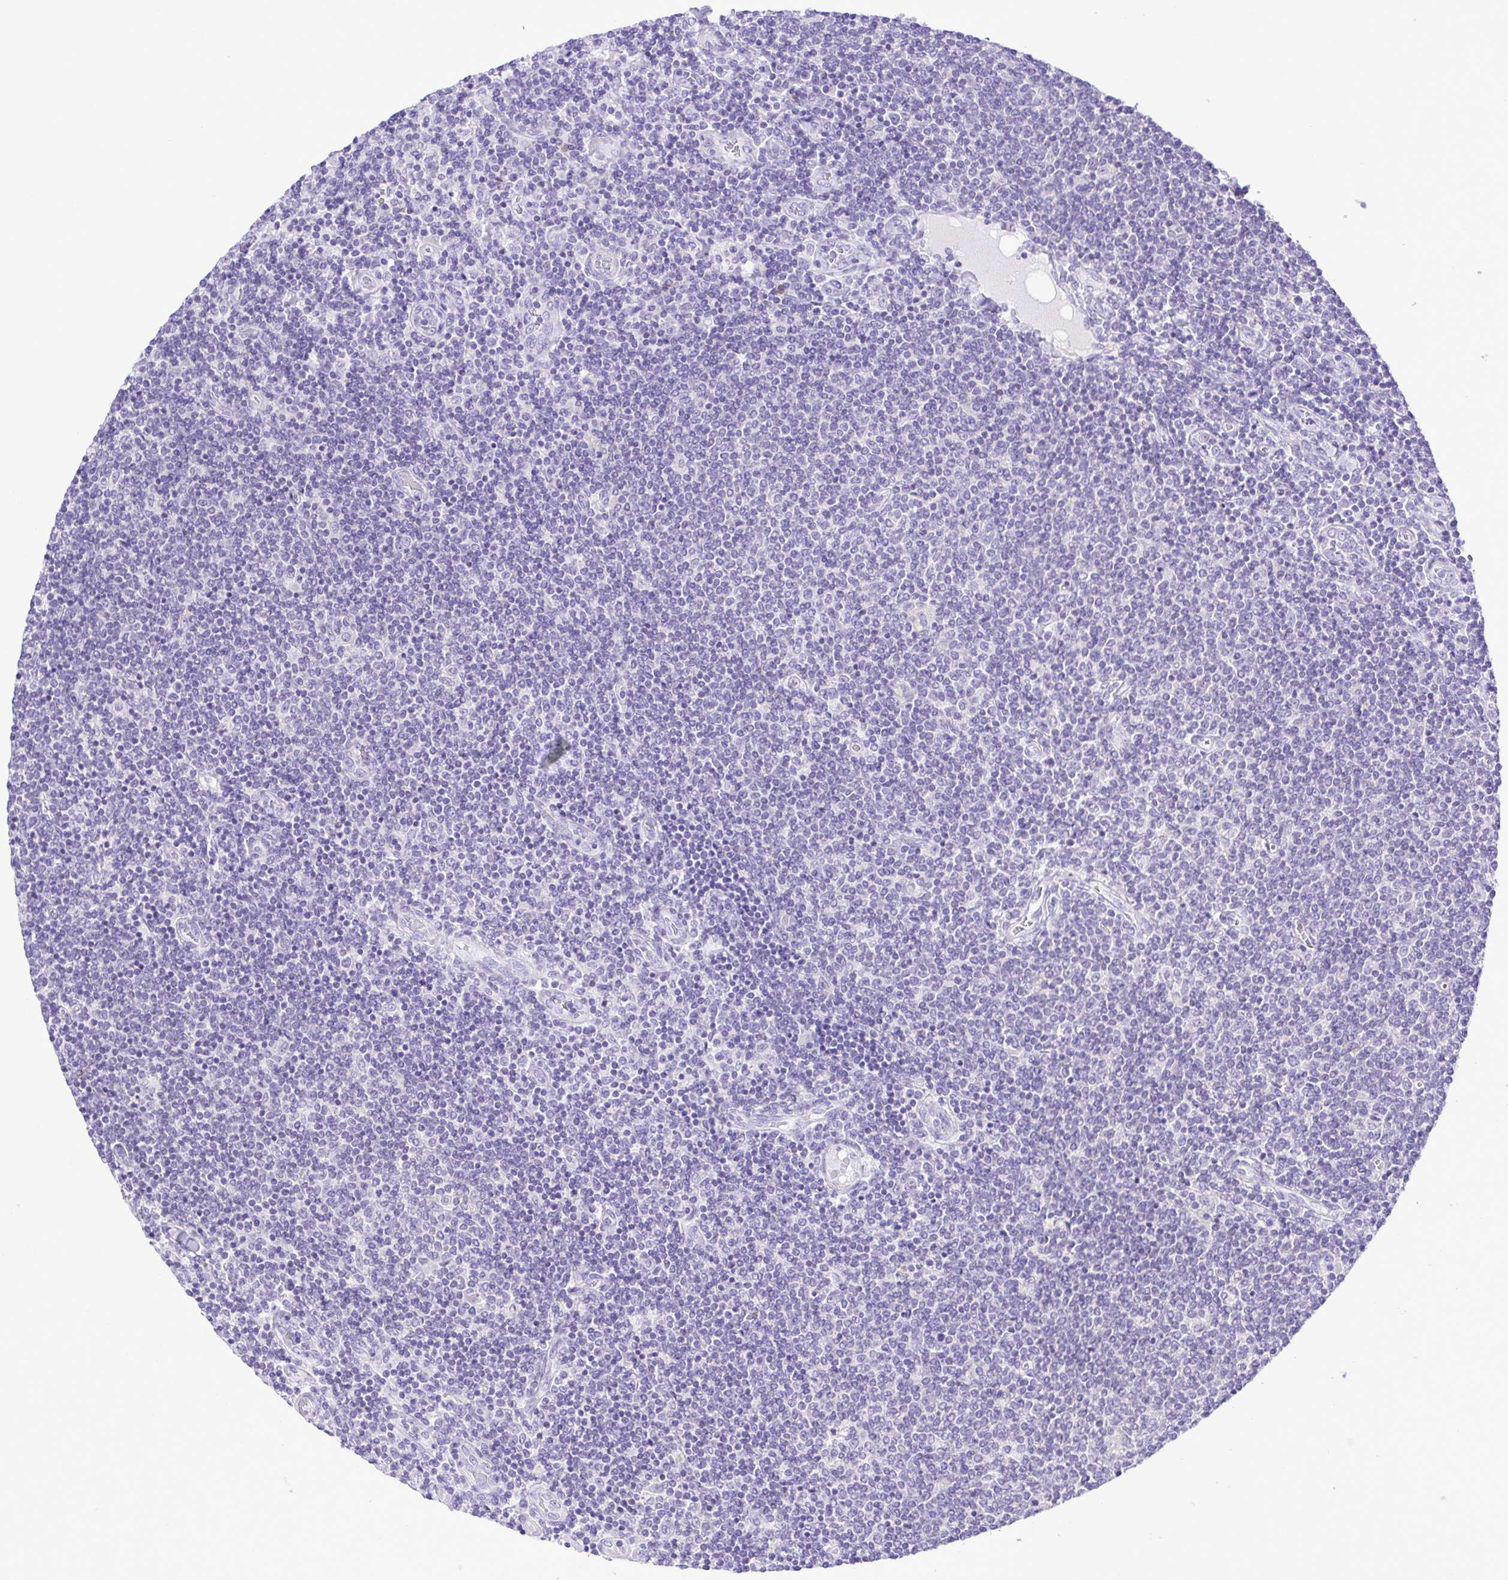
{"staining": {"intensity": "negative", "quantity": "none", "location": "none"}, "tissue": "lymphoma", "cell_type": "Tumor cells", "image_type": "cancer", "snomed": [{"axis": "morphology", "description": "Malignant lymphoma, non-Hodgkin's type, Low grade"}, {"axis": "topography", "description": "Lymph node"}], "caption": "Immunohistochemical staining of lymphoma displays no significant expression in tumor cells. (DAB immunohistochemistry, high magnification).", "gene": "SYT1", "patient": {"sex": "male", "age": 52}}